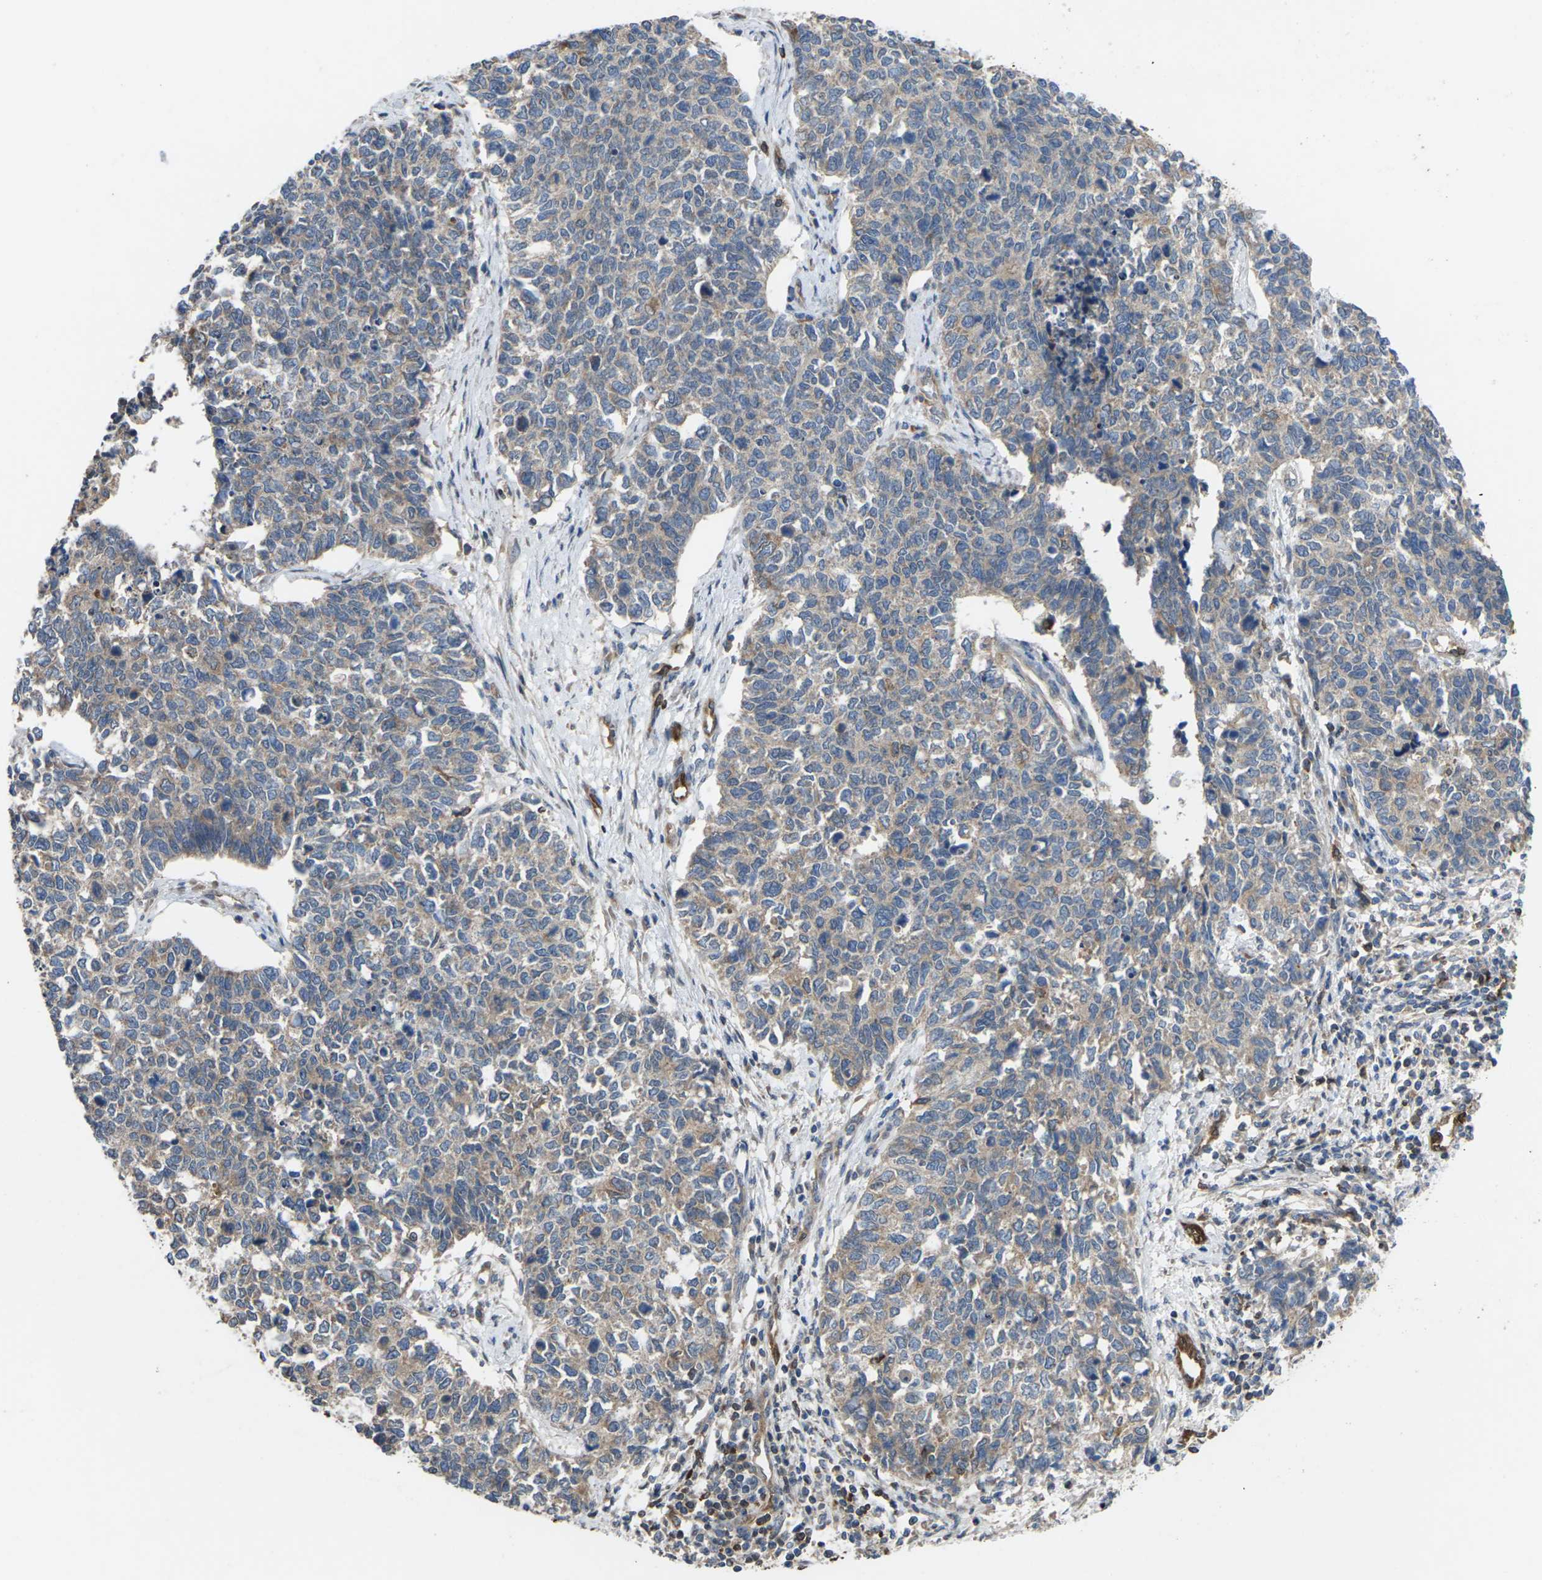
{"staining": {"intensity": "weak", "quantity": "<25%", "location": "cytoplasmic/membranous"}, "tissue": "cervical cancer", "cell_type": "Tumor cells", "image_type": "cancer", "snomed": [{"axis": "morphology", "description": "Squamous cell carcinoma, NOS"}, {"axis": "topography", "description": "Cervix"}], "caption": "Immunohistochemical staining of squamous cell carcinoma (cervical) demonstrates no significant expression in tumor cells.", "gene": "TIAM1", "patient": {"sex": "female", "age": 63}}